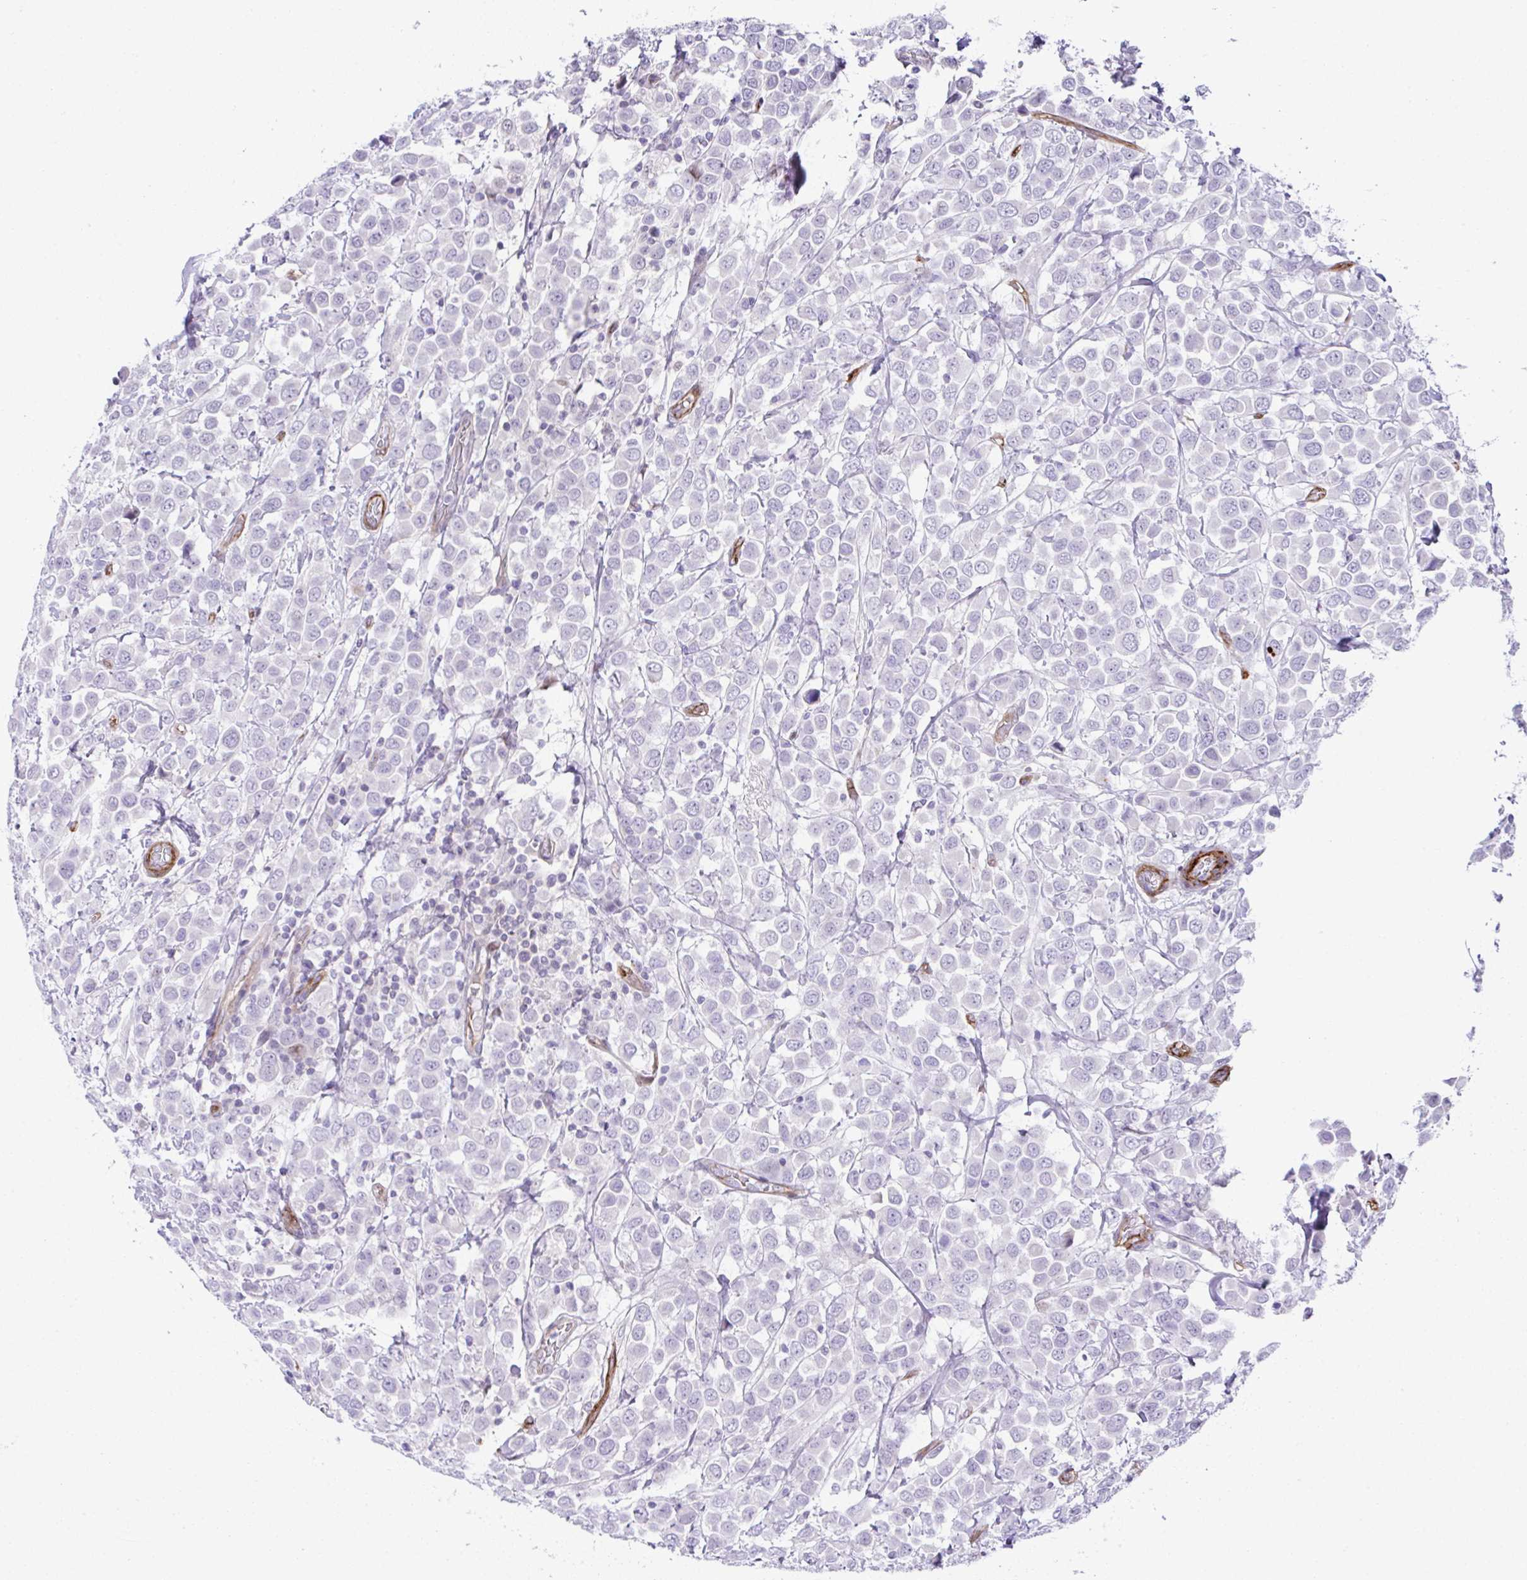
{"staining": {"intensity": "negative", "quantity": "none", "location": "none"}, "tissue": "breast cancer", "cell_type": "Tumor cells", "image_type": "cancer", "snomed": [{"axis": "morphology", "description": "Duct carcinoma"}, {"axis": "topography", "description": "Breast"}], "caption": "Immunohistochemical staining of breast intraductal carcinoma reveals no significant staining in tumor cells.", "gene": "FBXO34", "patient": {"sex": "female", "age": 61}}